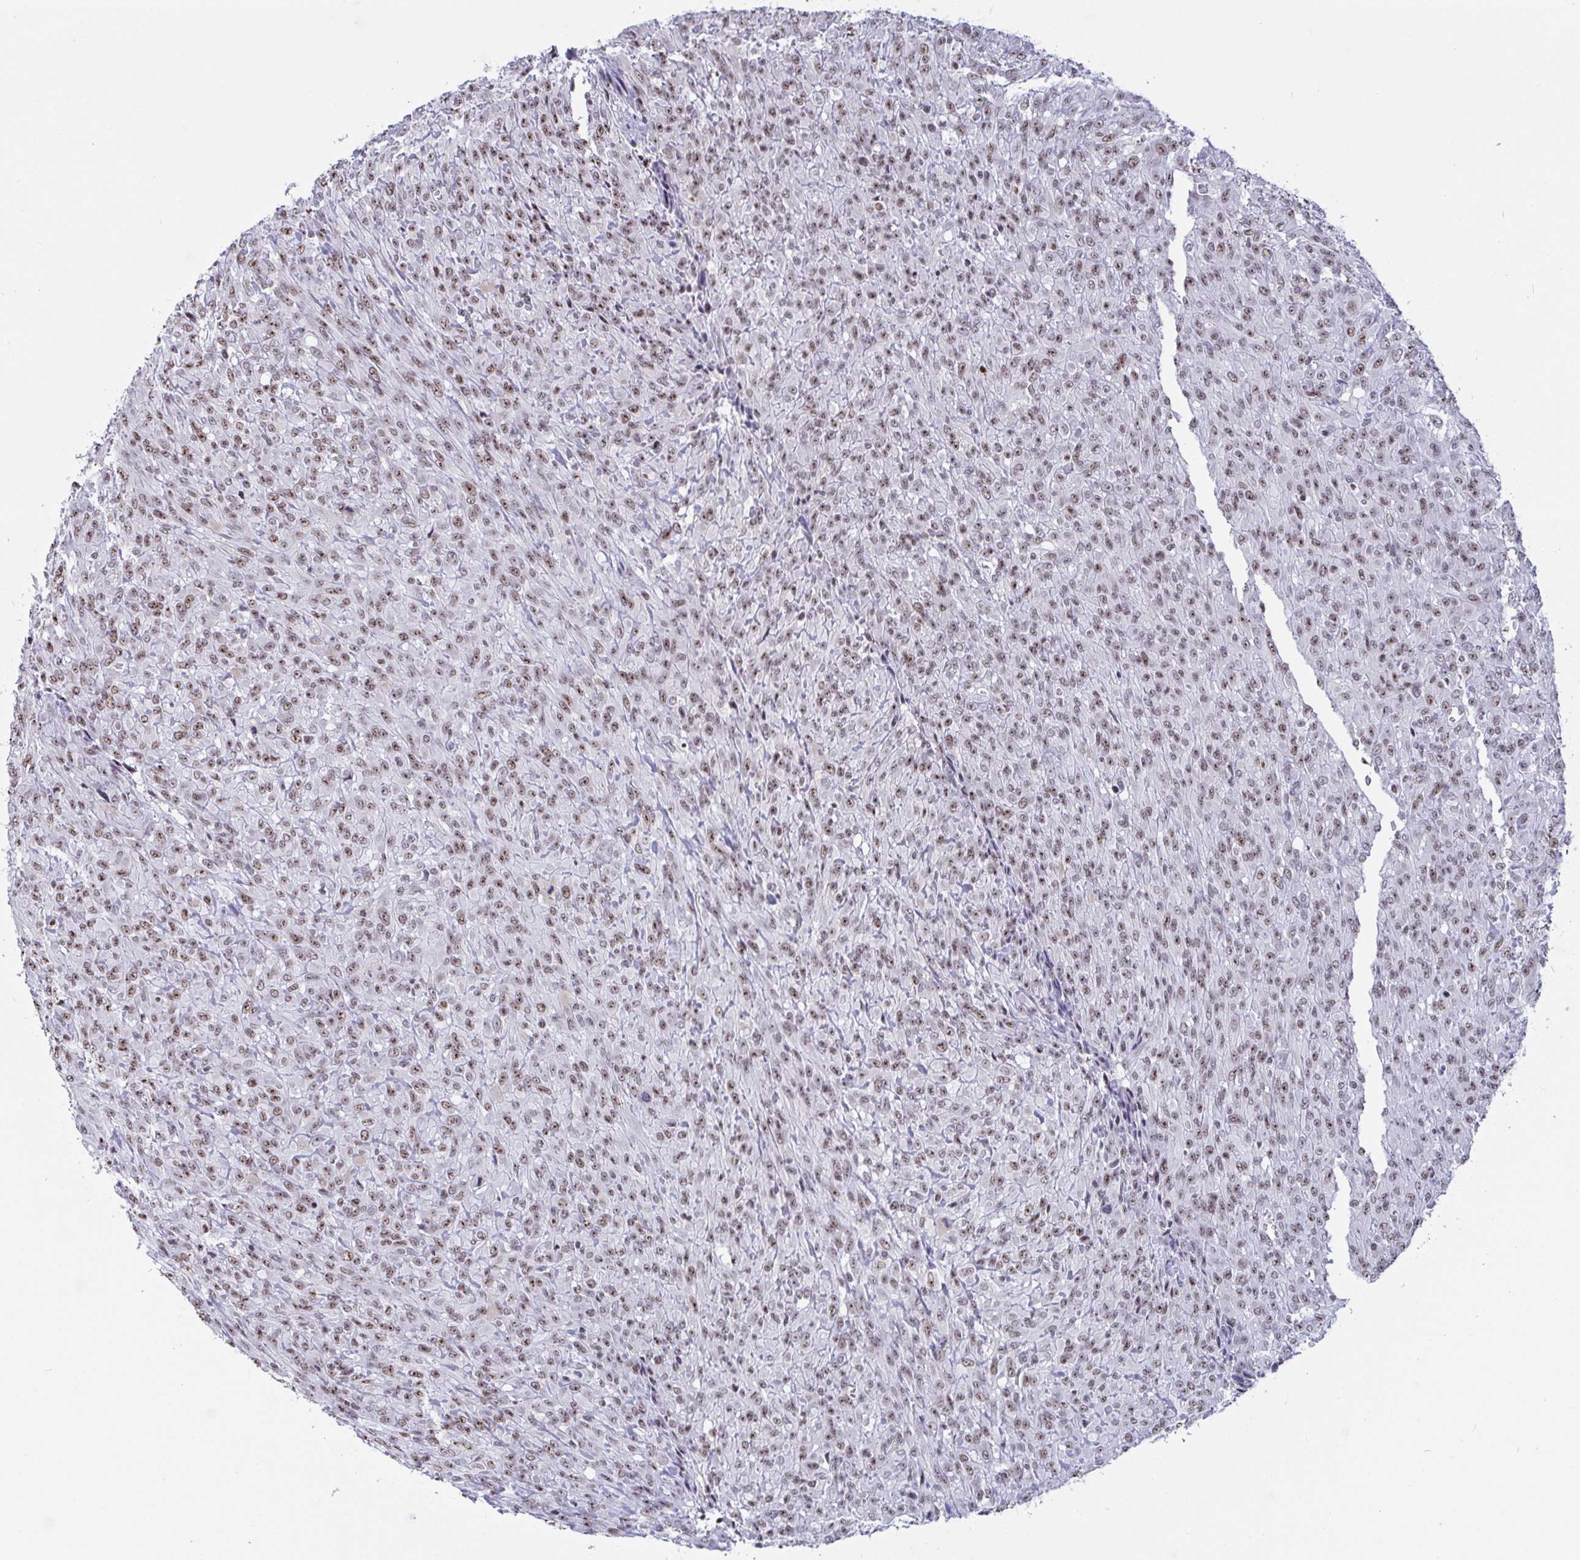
{"staining": {"intensity": "weak", "quantity": ">75%", "location": "nuclear"}, "tissue": "renal cancer", "cell_type": "Tumor cells", "image_type": "cancer", "snomed": [{"axis": "morphology", "description": "Adenocarcinoma, NOS"}, {"axis": "topography", "description": "Kidney"}], "caption": "The micrograph demonstrates staining of renal adenocarcinoma, revealing weak nuclear protein expression (brown color) within tumor cells. Nuclei are stained in blue.", "gene": "SUPT16H", "patient": {"sex": "male", "age": 58}}